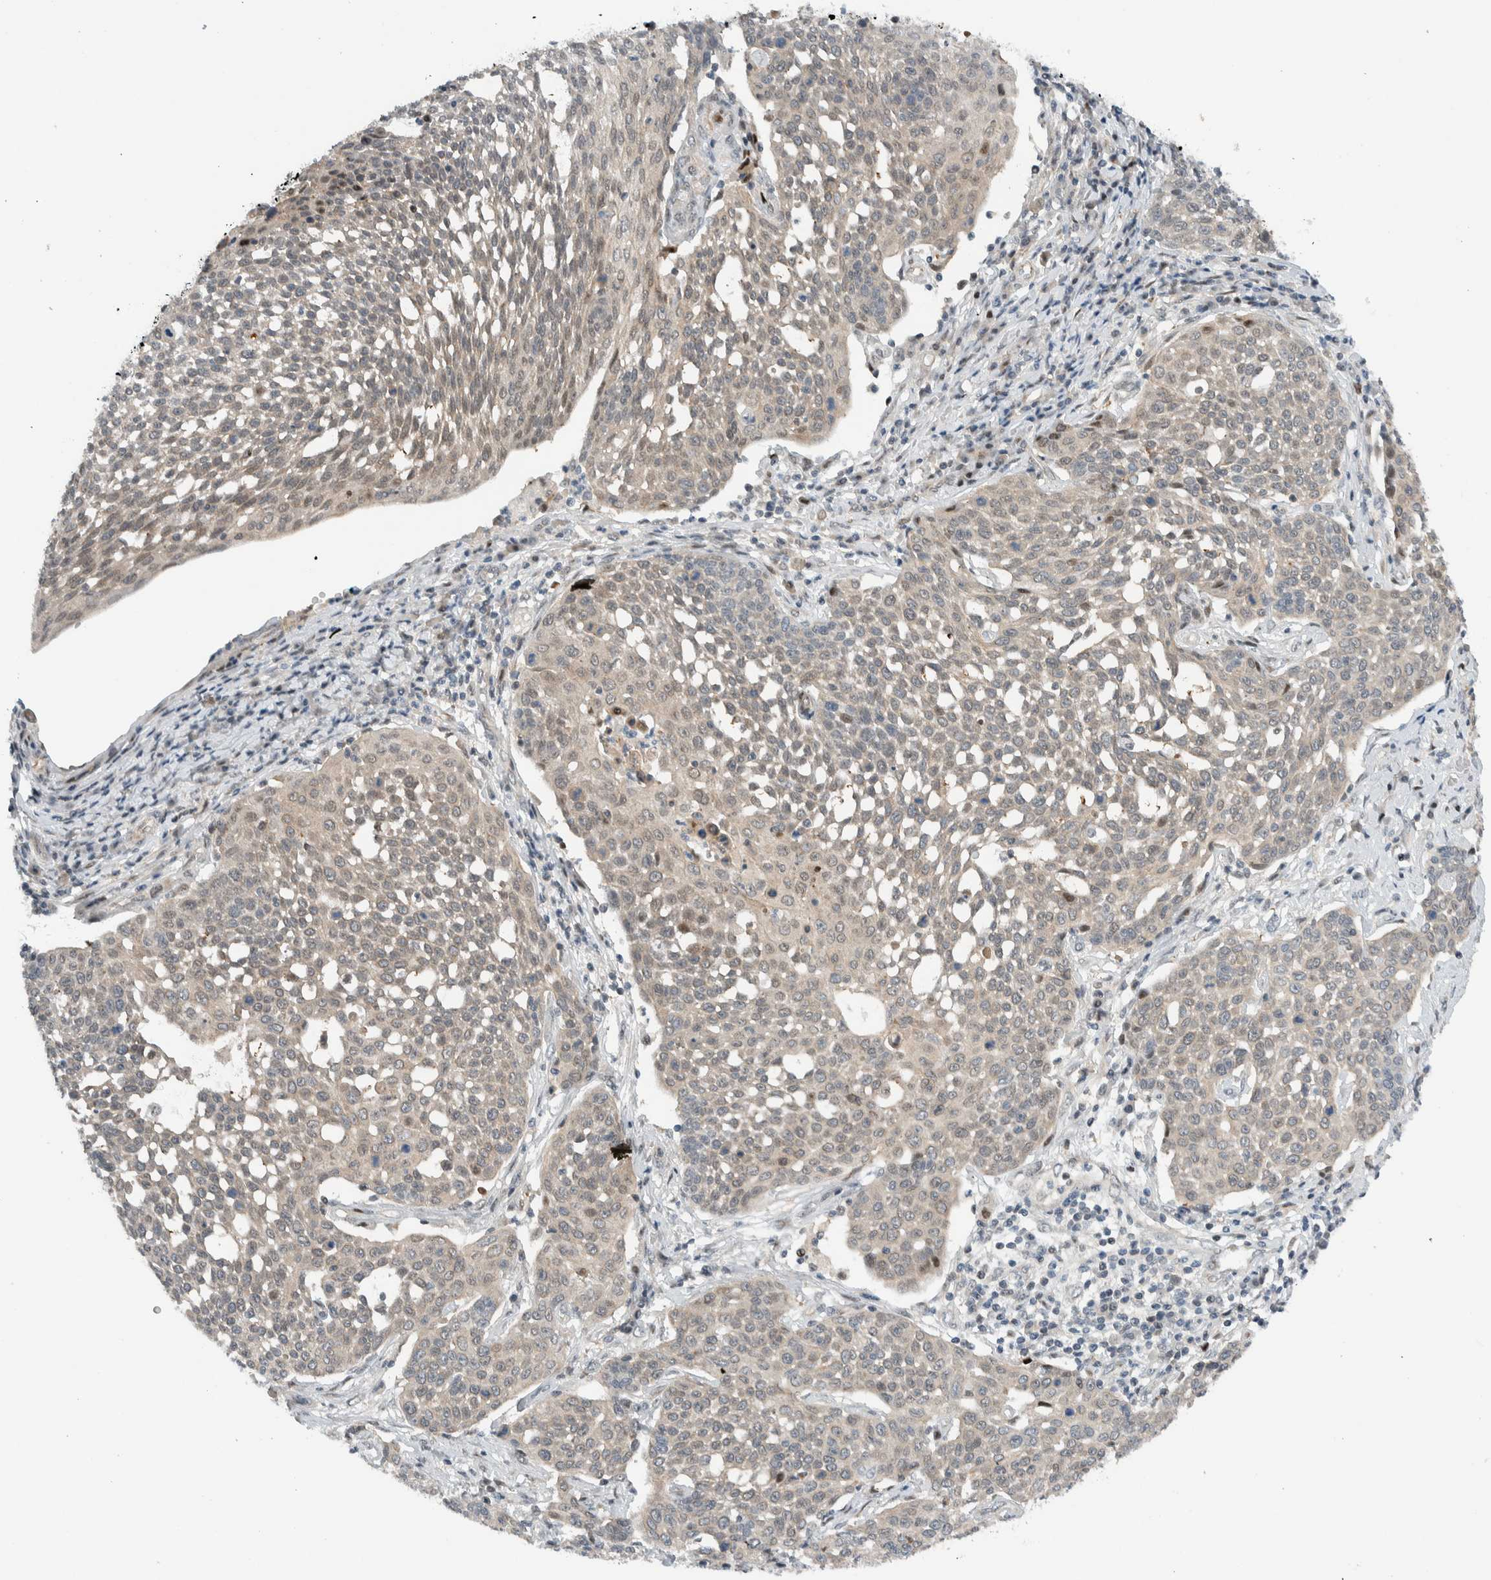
{"staining": {"intensity": "weak", "quantity": "<25%", "location": "cytoplasmic/membranous"}, "tissue": "cervical cancer", "cell_type": "Tumor cells", "image_type": "cancer", "snomed": [{"axis": "morphology", "description": "Squamous cell carcinoma, NOS"}, {"axis": "topography", "description": "Cervix"}], "caption": "Protein analysis of squamous cell carcinoma (cervical) exhibits no significant staining in tumor cells.", "gene": "NCR3LG1", "patient": {"sex": "female", "age": 34}}